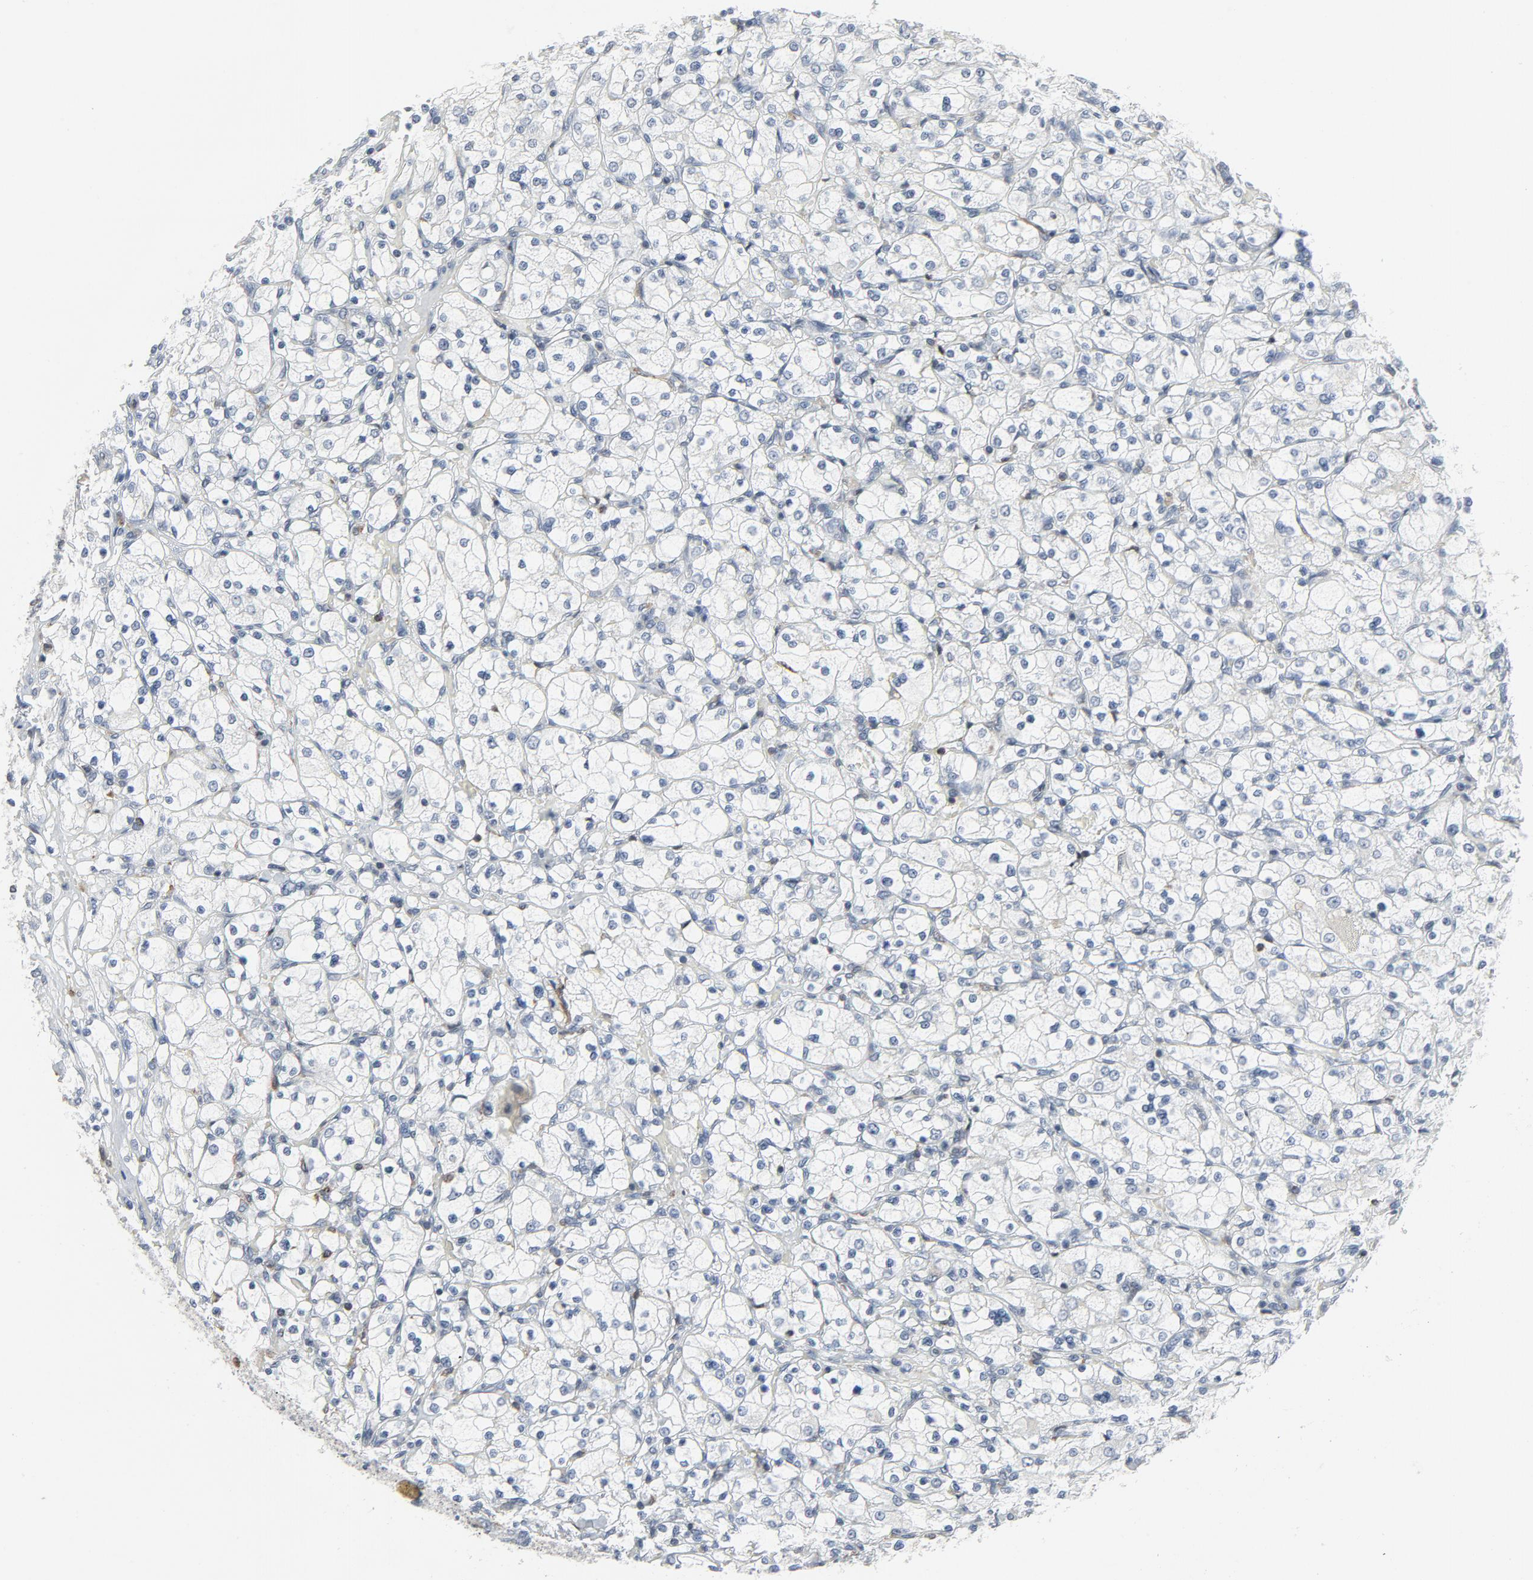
{"staining": {"intensity": "negative", "quantity": "none", "location": "none"}, "tissue": "renal cancer", "cell_type": "Tumor cells", "image_type": "cancer", "snomed": [{"axis": "morphology", "description": "Adenocarcinoma, NOS"}, {"axis": "topography", "description": "Kidney"}], "caption": "Immunohistochemistry (IHC) image of neoplastic tissue: adenocarcinoma (renal) stained with DAB (3,3'-diaminobenzidine) exhibits no significant protein staining in tumor cells.", "gene": "LCP2", "patient": {"sex": "female", "age": 83}}